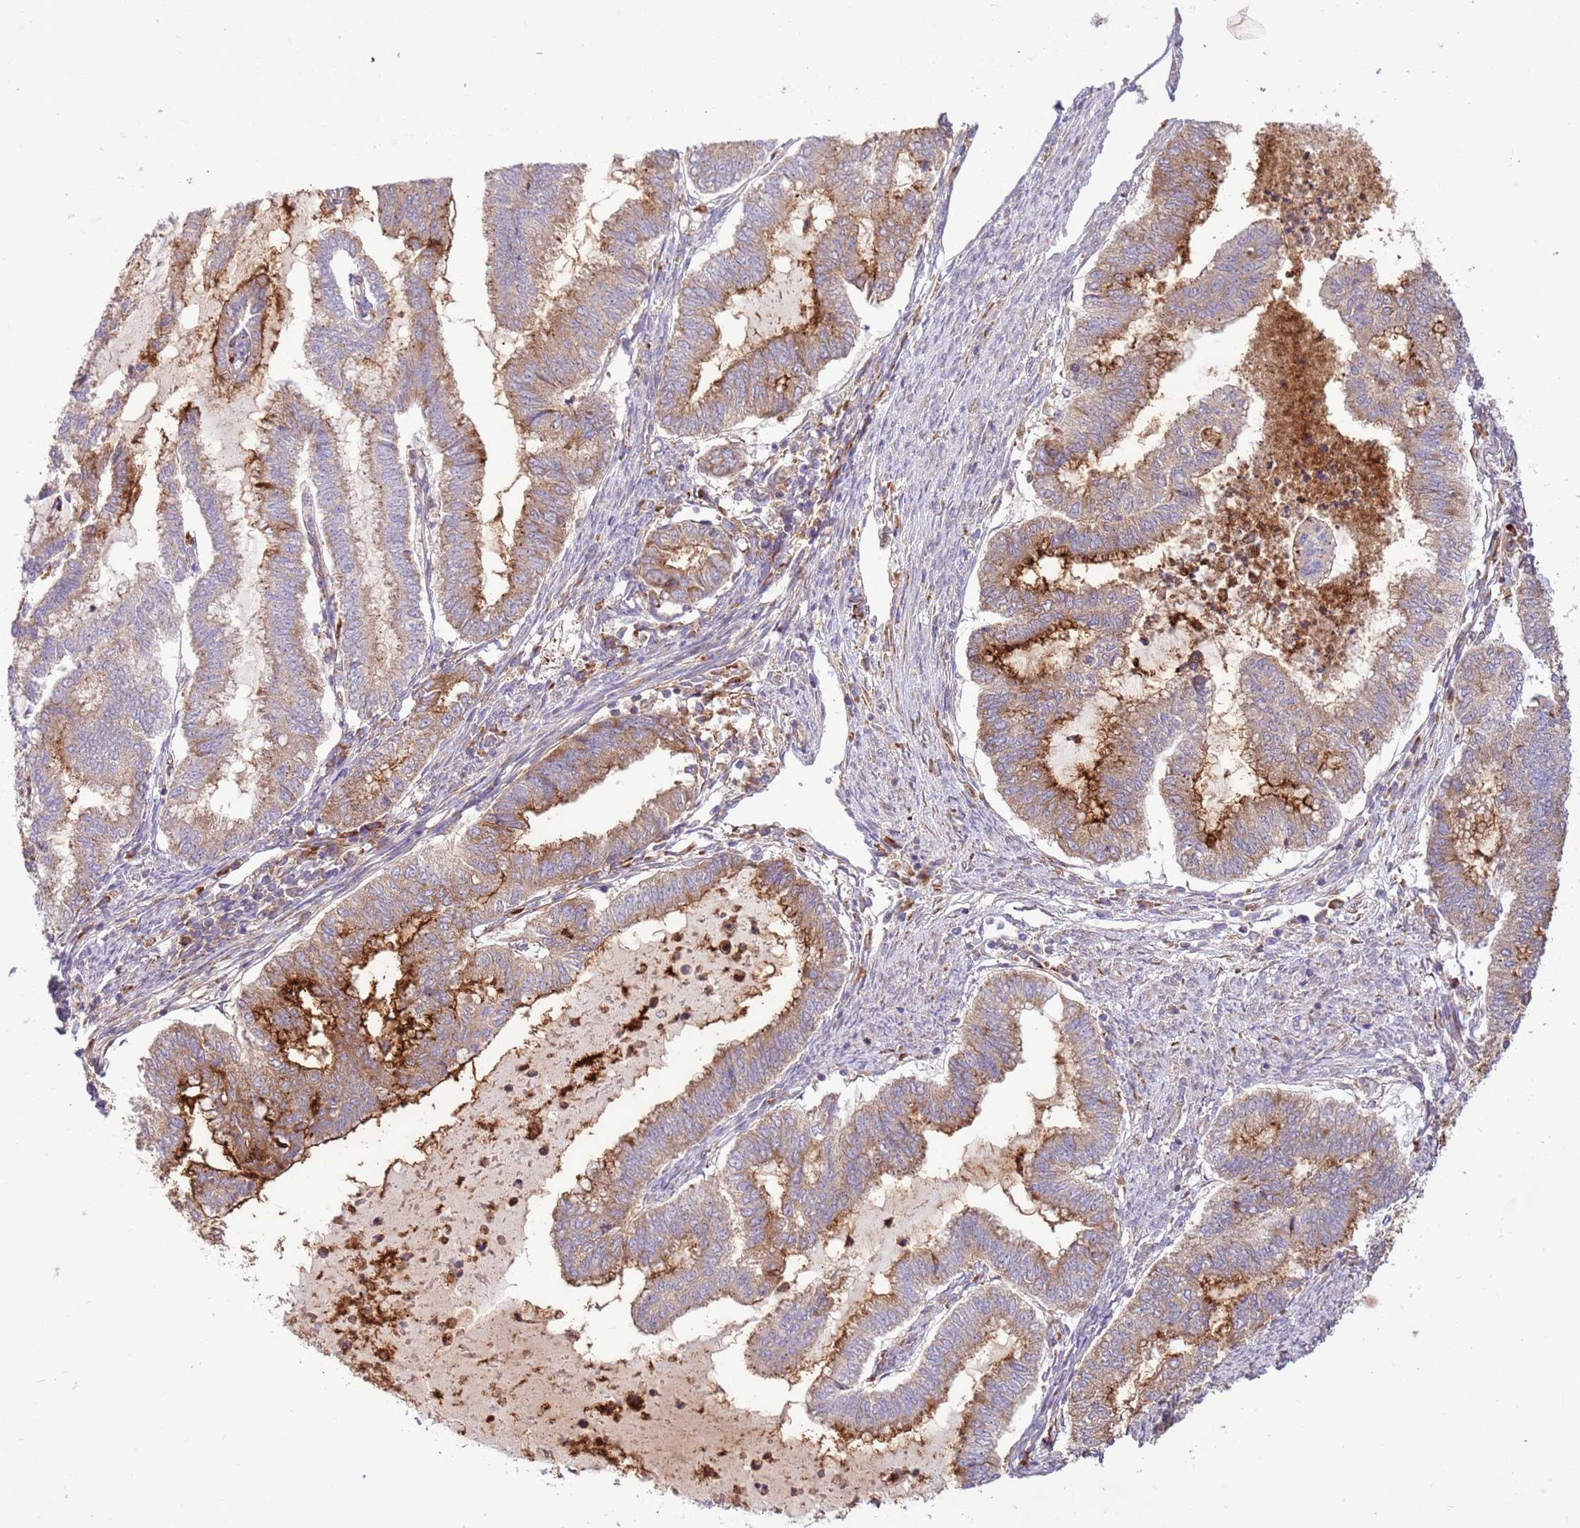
{"staining": {"intensity": "moderate", "quantity": ">75%", "location": "cytoplasmic/membranous"}, "tissue": "endometrial cancer", "cell_type": "Tumor cells", "image_type": "cancer", "snomed": [{"axis": "morphology", "description": "Adenocarcinoma, NOS"}, {"axis": "topography", "description": "Endometrium"}], "caption": "Tumor cells reveal medium levels of moderate cytoplasmic/membranous staining in approximately >75% of cells in endometrial cancer (adenocarcinoma).", "gene": "DDX19B", "patient": {"sex": "female", "age": 79}}